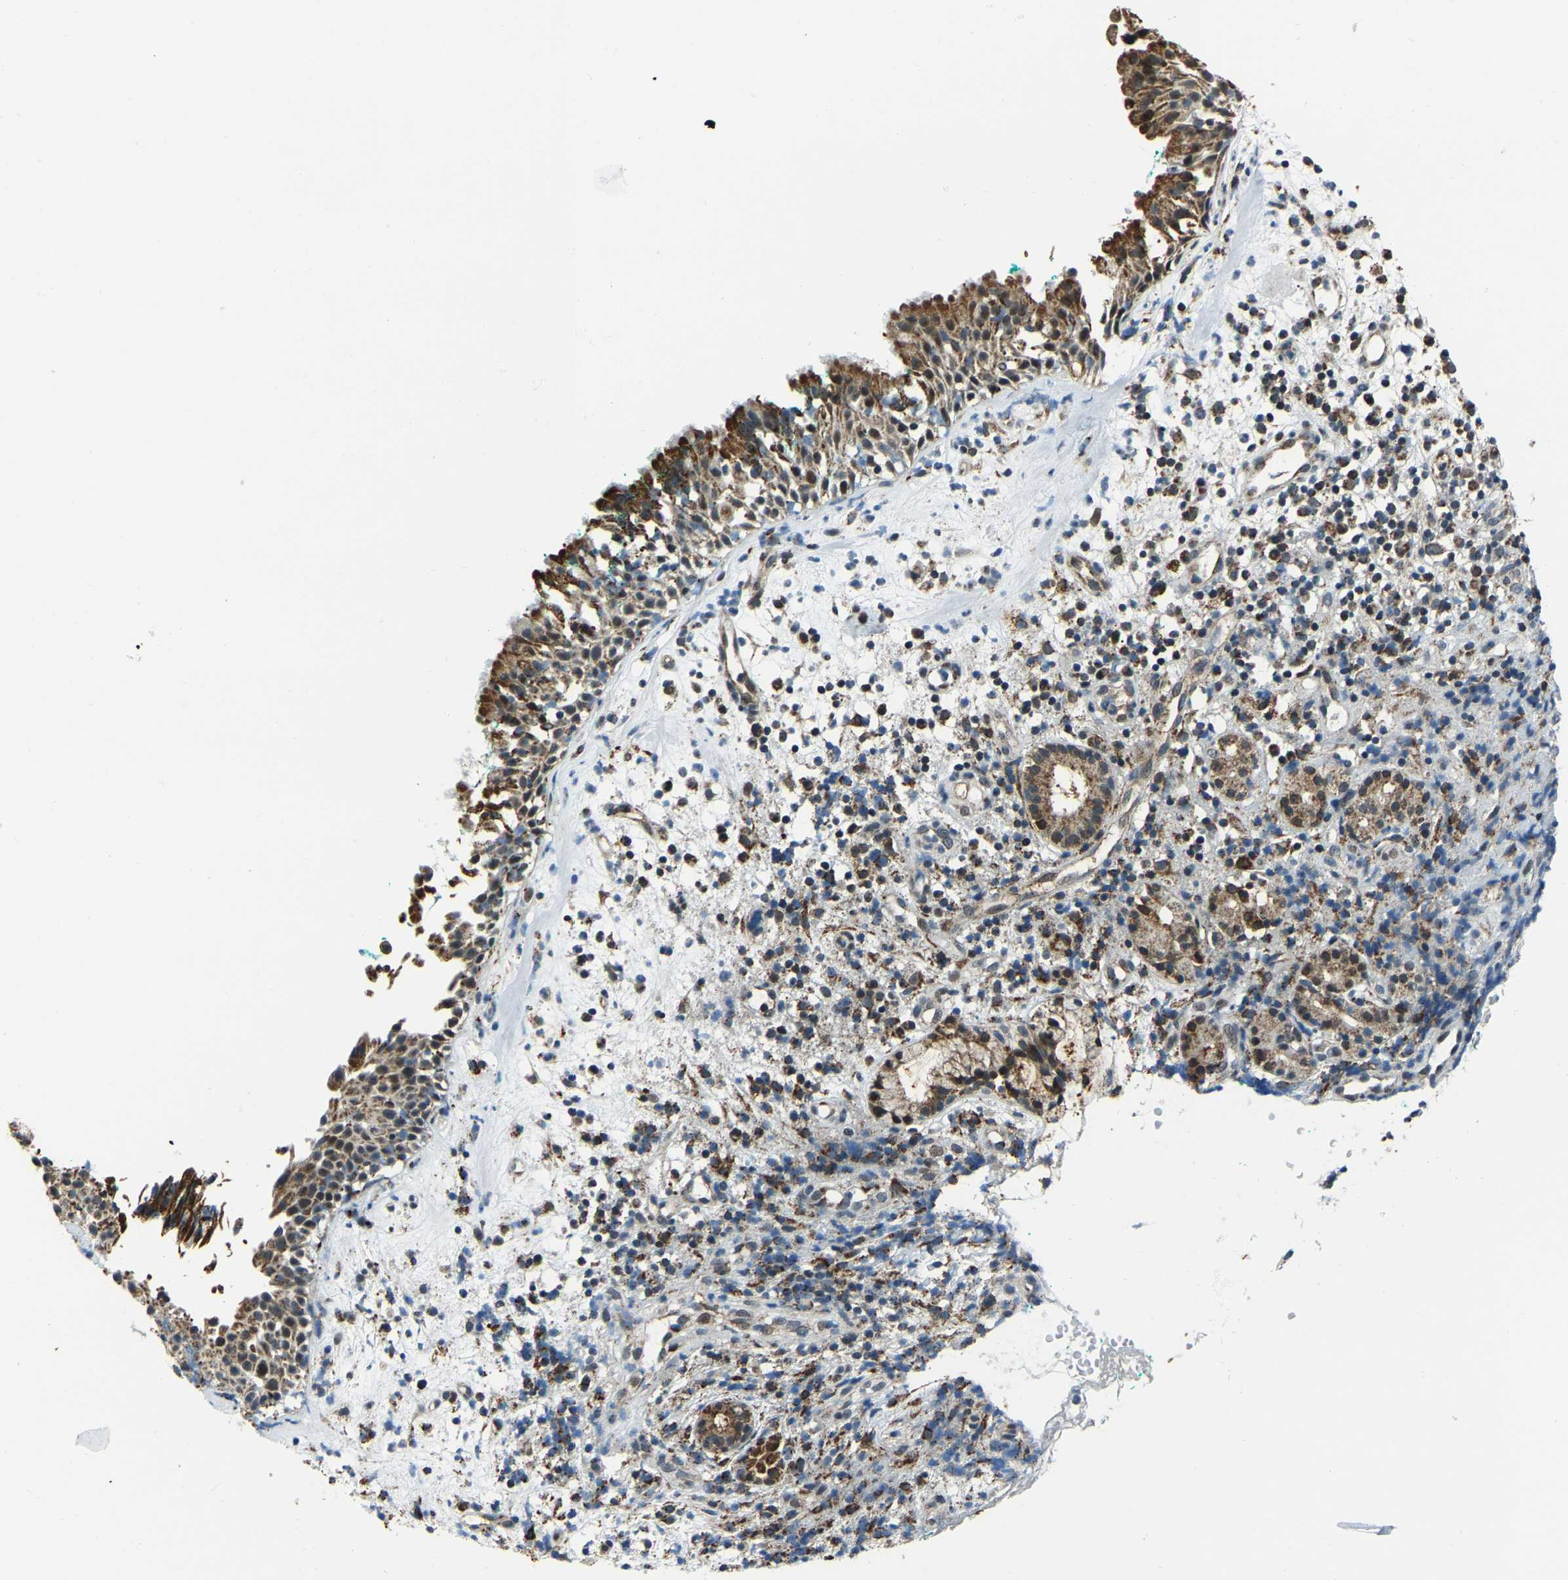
{"staining": {"intensity": "strong", "quantity": ">75%", "location": "cytoplasmic/membranous"}, "tissue": "nasopharynx", "cell_type": "Respiratory epithelial cells", "image_type": "normal", "snomed": [{"axis": "morphology", "description": "Normal tissue, NOS"}, {"axis": "morphology", "description": "Basal cell carcinoma"}, {"axis": "topography", "description": "Cartilage tissue"}, {"axis": "topography", "description": "Nasopharynx"}, {"axis": "topography", "description": "Oral tissue"}], "caption": "Protein expression analysis of unremarkable nasopharynx shows strong cytoplasmic/membranous expression in approximately >75% of respiratory epithelial cells.", "gene": "RBM33", "patient": {"sex": "female", "age": 77}}